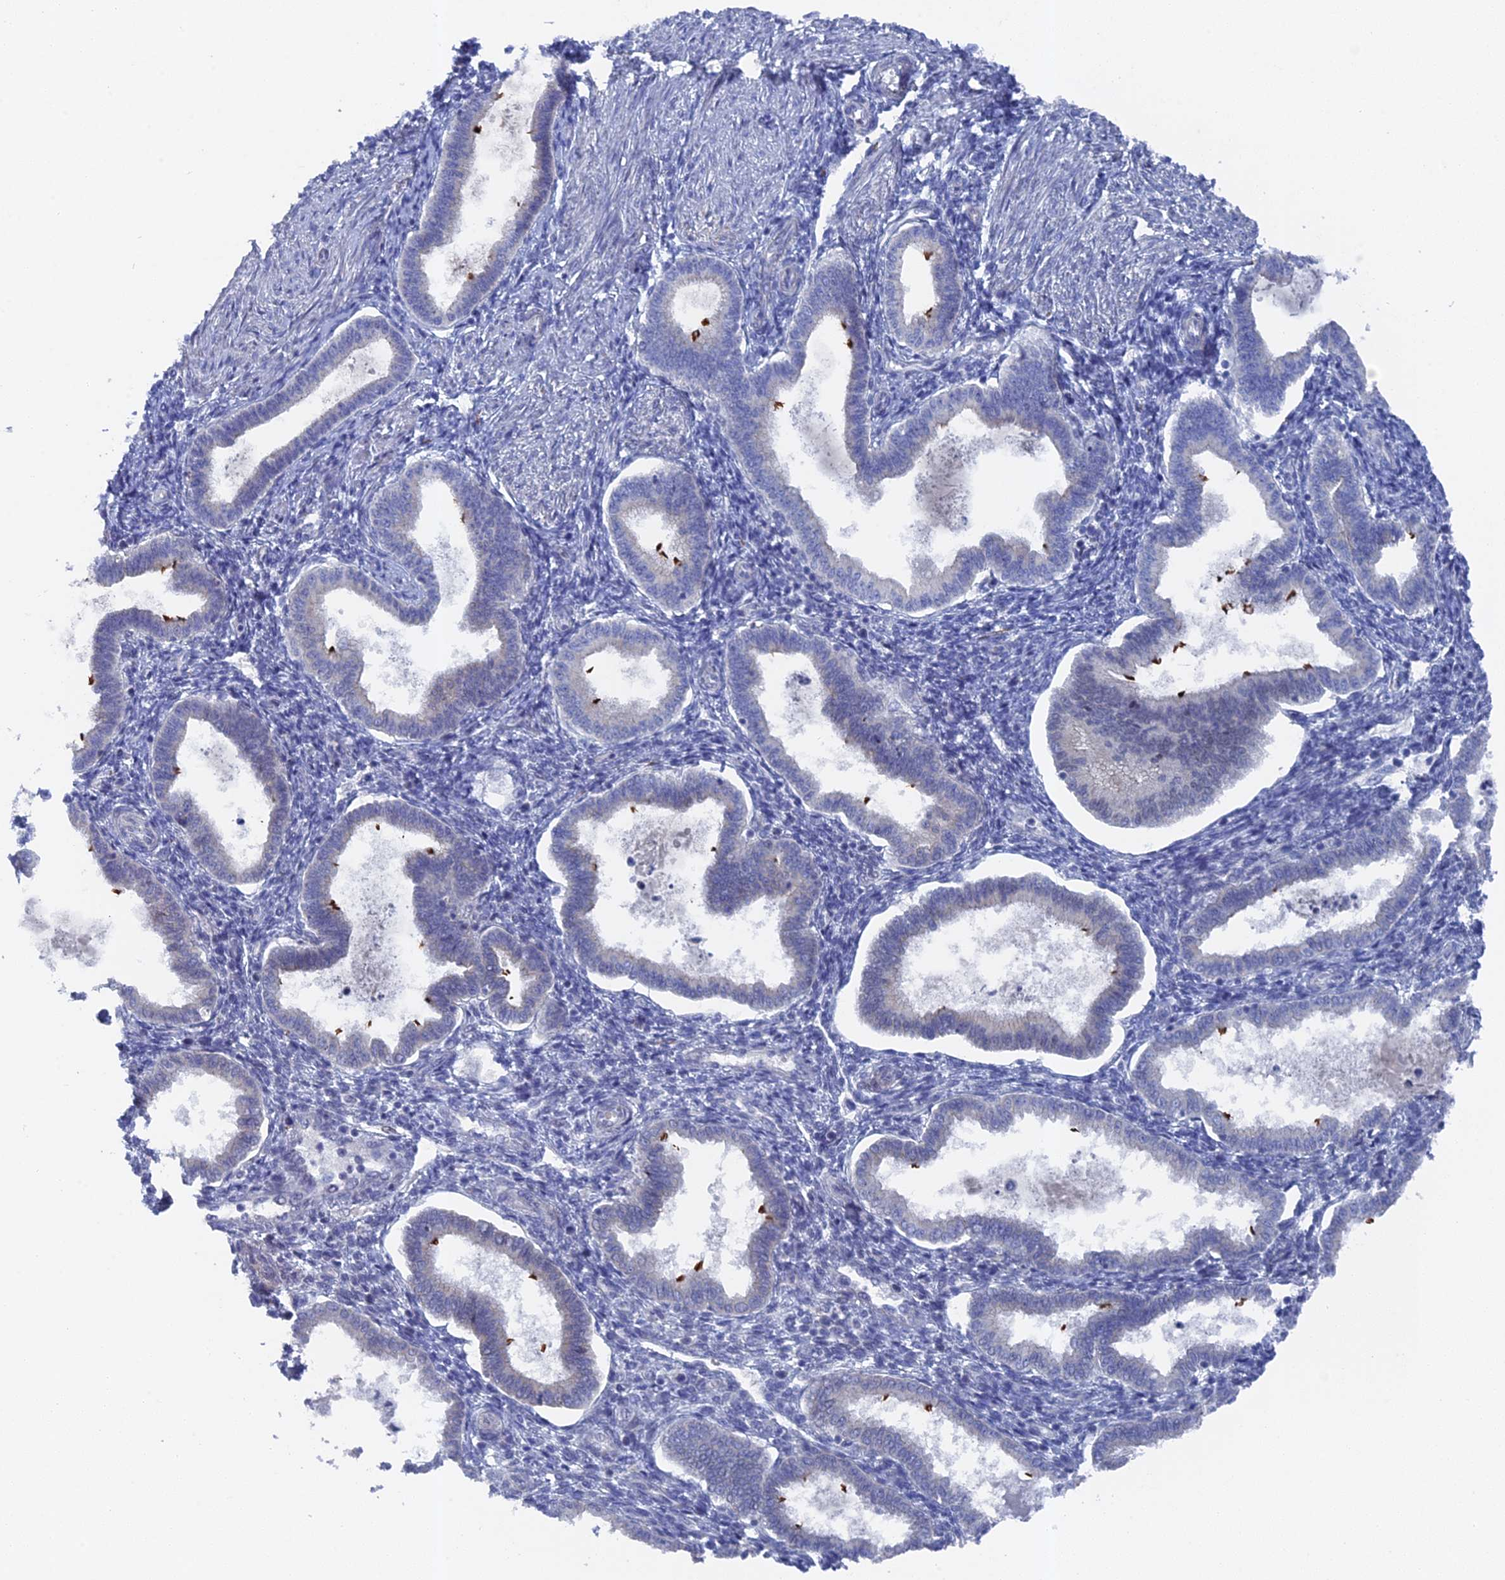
{"staining": {"intensity": "negative", "quantity": "none", "location": "none"}, "tissue": "endometrium", "cell_type": "Cells in endometrial stroma", "image_type": "normal", "snomed": [{"axis": "morphology", "description": "Normal tissue, NOS"}, {"axis": "topography", "description": "Endometrium"}], "caption": "A high-resolution micrograph shows immunohistochemistry (IHC) staining of benign endometrium, which demonstrates no significant expression in cells in endometrial stroma.", "gene": "TMEM161A", "patient": {"sex": "female", "age": 24}}